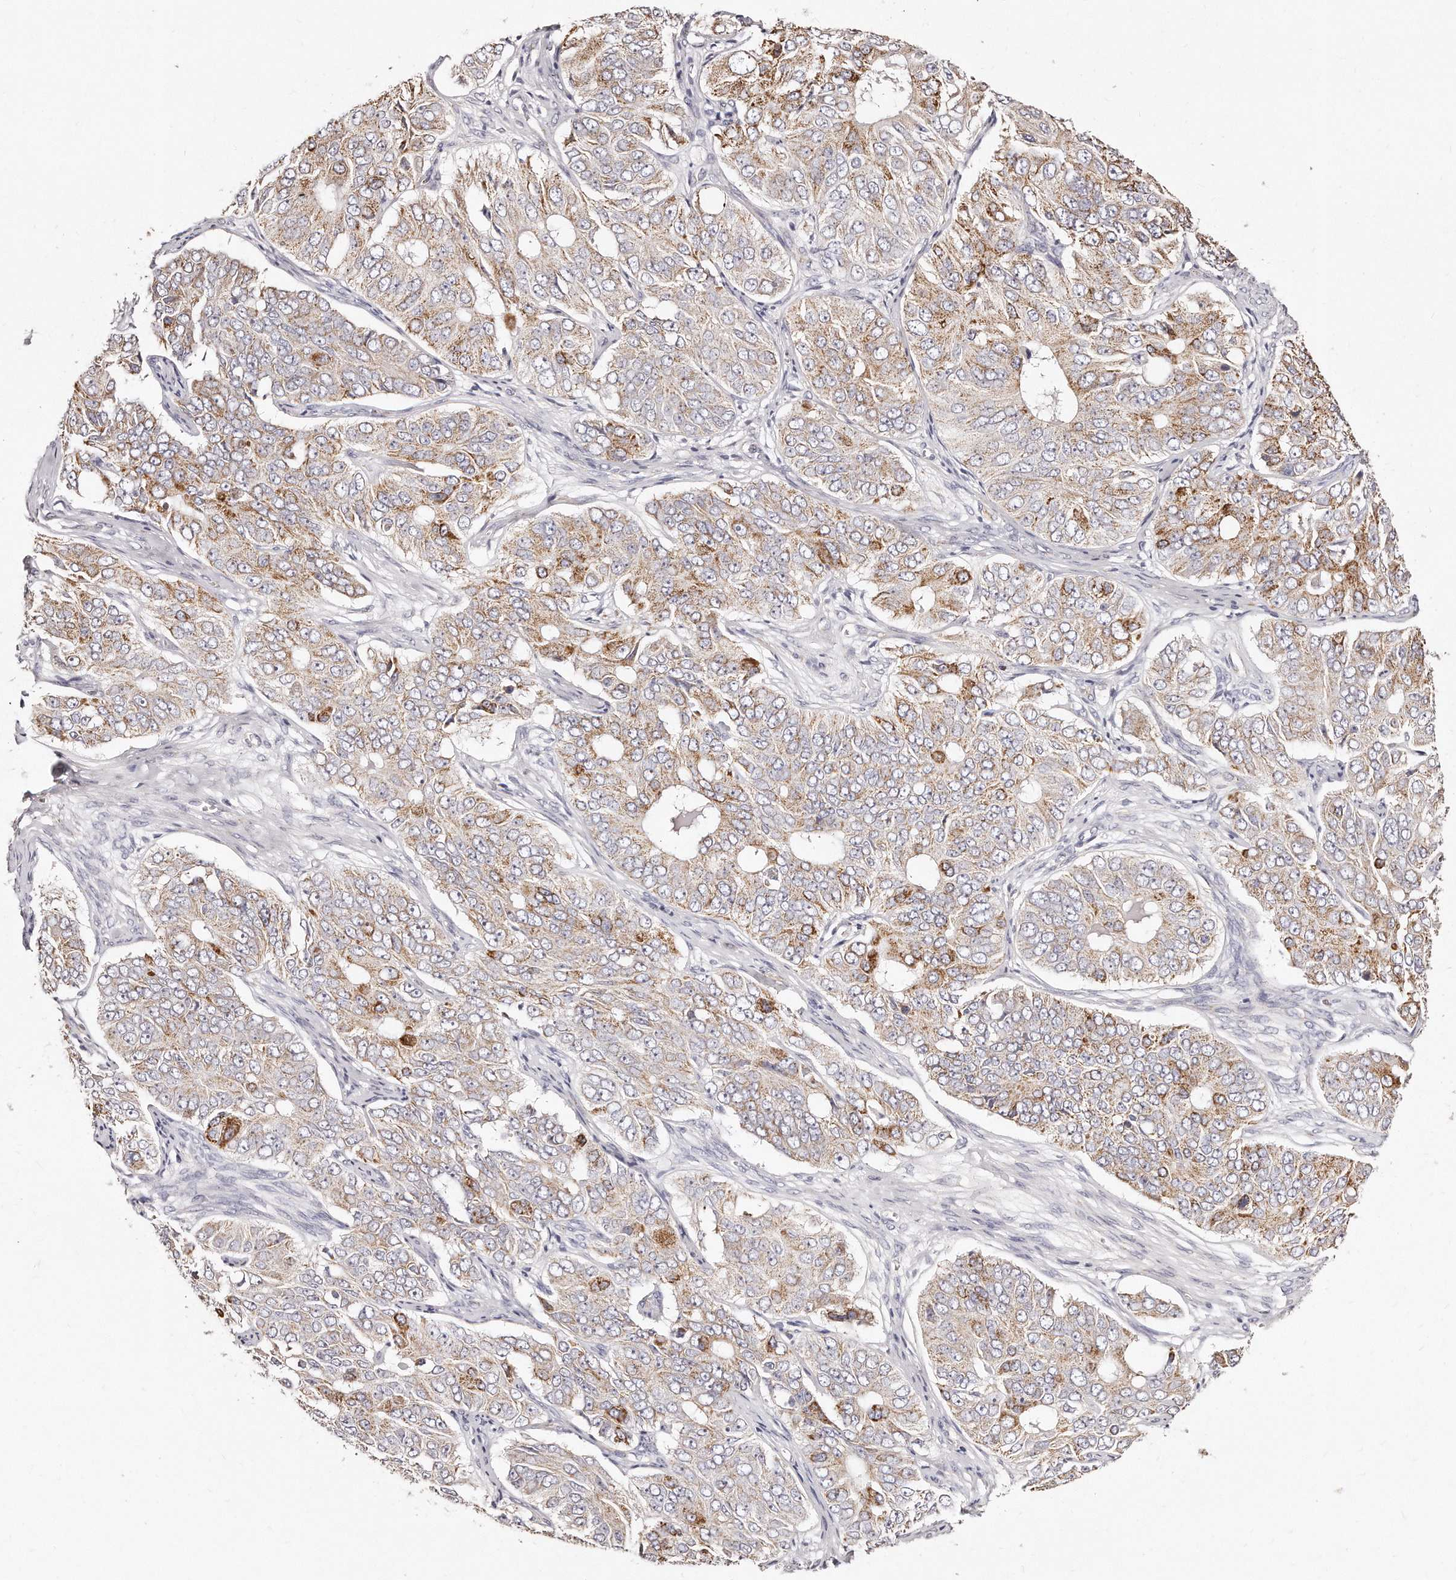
{"staining": {"intensity": "moderate", "quantity": "25%-75%", "location": "cytoplasmic/membranous"}, "tissue": "ovarian cancer", "cell_type": "Tumor cells", "image_type": "cancer", "snomed": [{"axis": "morphology", "description": "Carcinoma, endometroid"}, {"axis": "topography", "description": "Ovary"}], "caption": "This is an image of immunohistochemistry staining of ovarian cancer, which shows moderate positivity in the cytoplasmic/membranous of tumor cells.", "gene": "RTKN", "patient": {"sex": "female", "age": 51}}